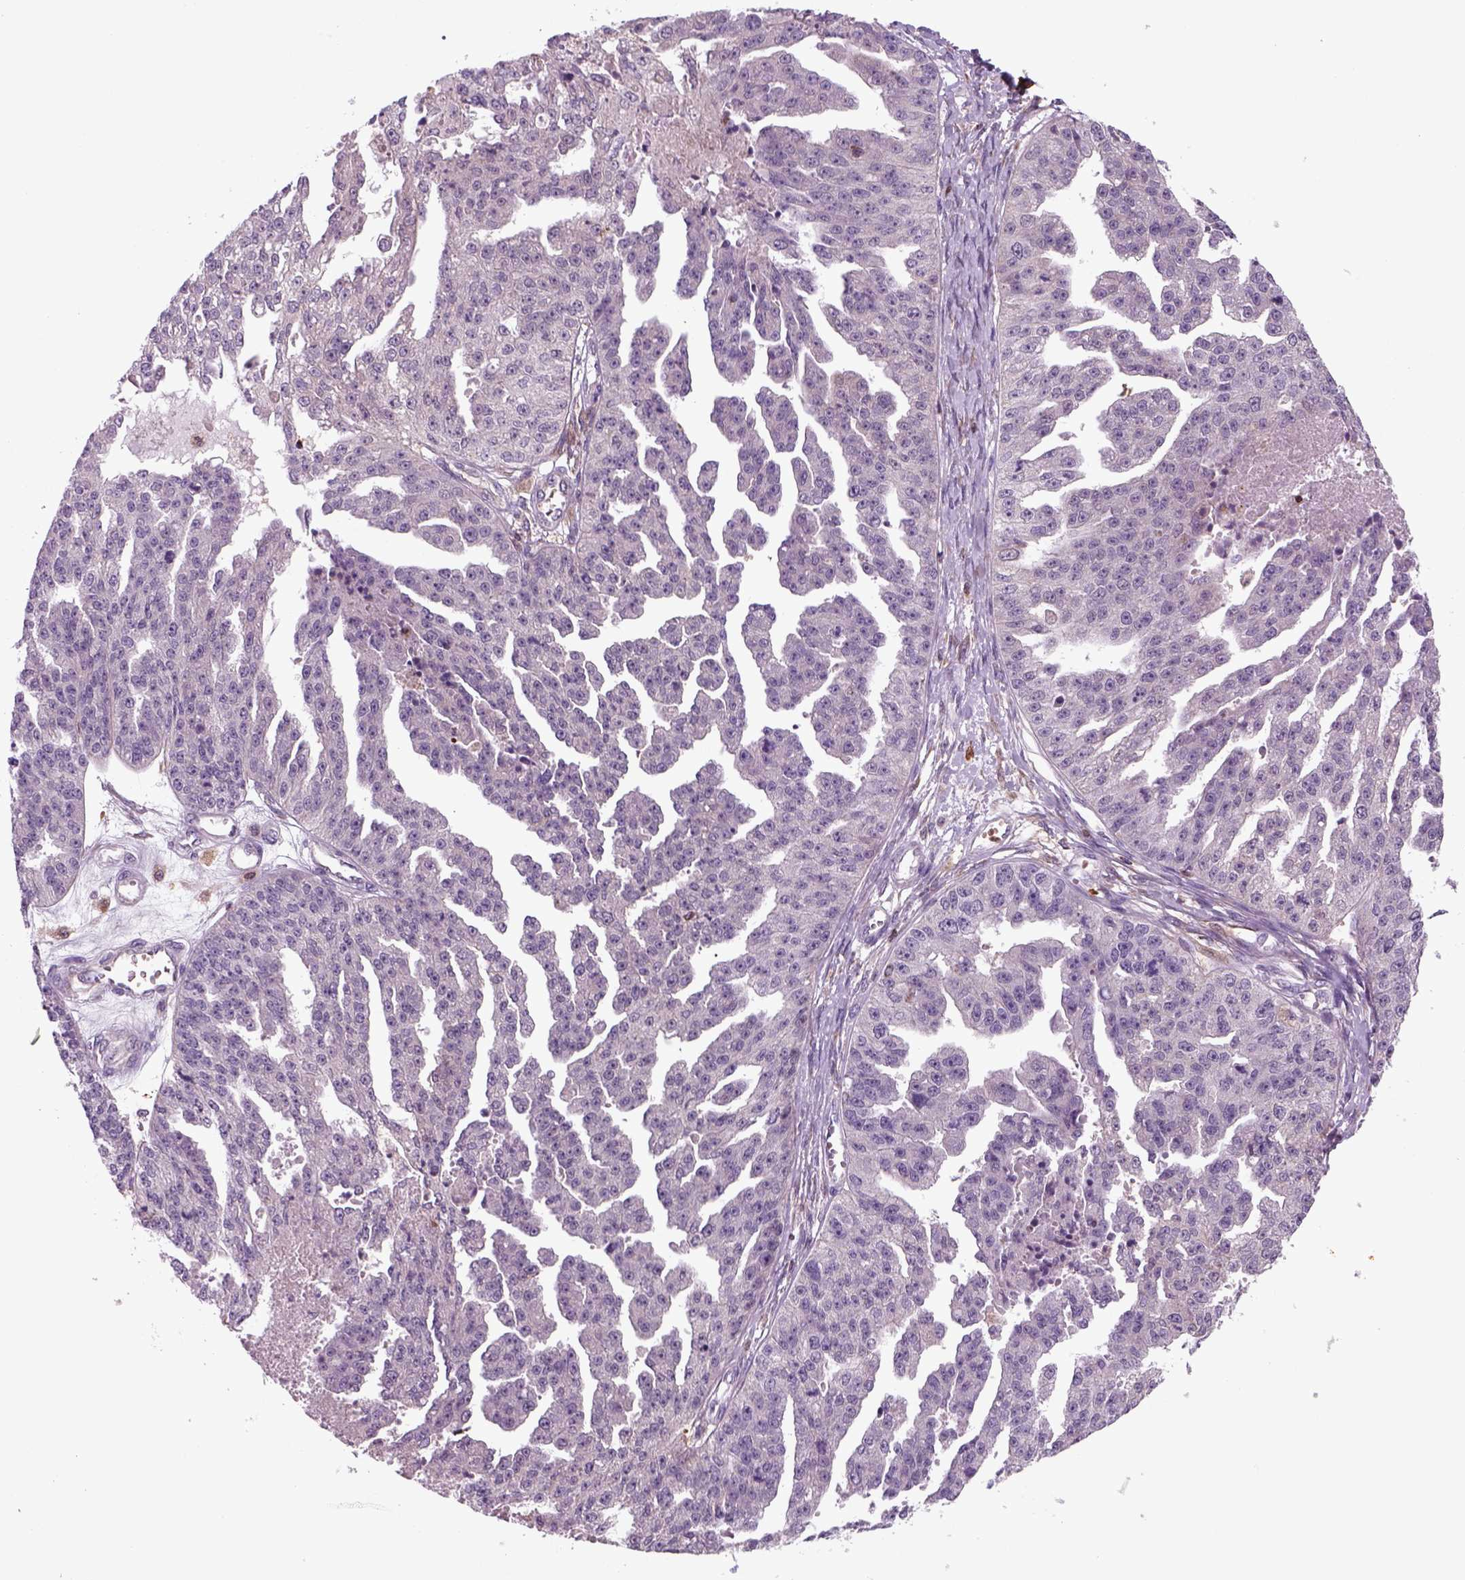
{"staining": {"intensity": "negative", "quantity": "none", "location": "none"}, "tissue": "ovarian cancer", "cell_type": "Tumor cells", "image_type": "cancer", "snomed": [{"axis": "morphology", "description": "Cystadenocarcinoma, serous, NOS"}, {"axis": "topography", "description": "Ovary"}], "caption": "An image of human ovarian cancer is negative for staining in tumor cells. (IHC, brightfield microscopy, high magnification).", "gene": "NUDT16L1", "patient": {"sex": "female", "age": 58}}